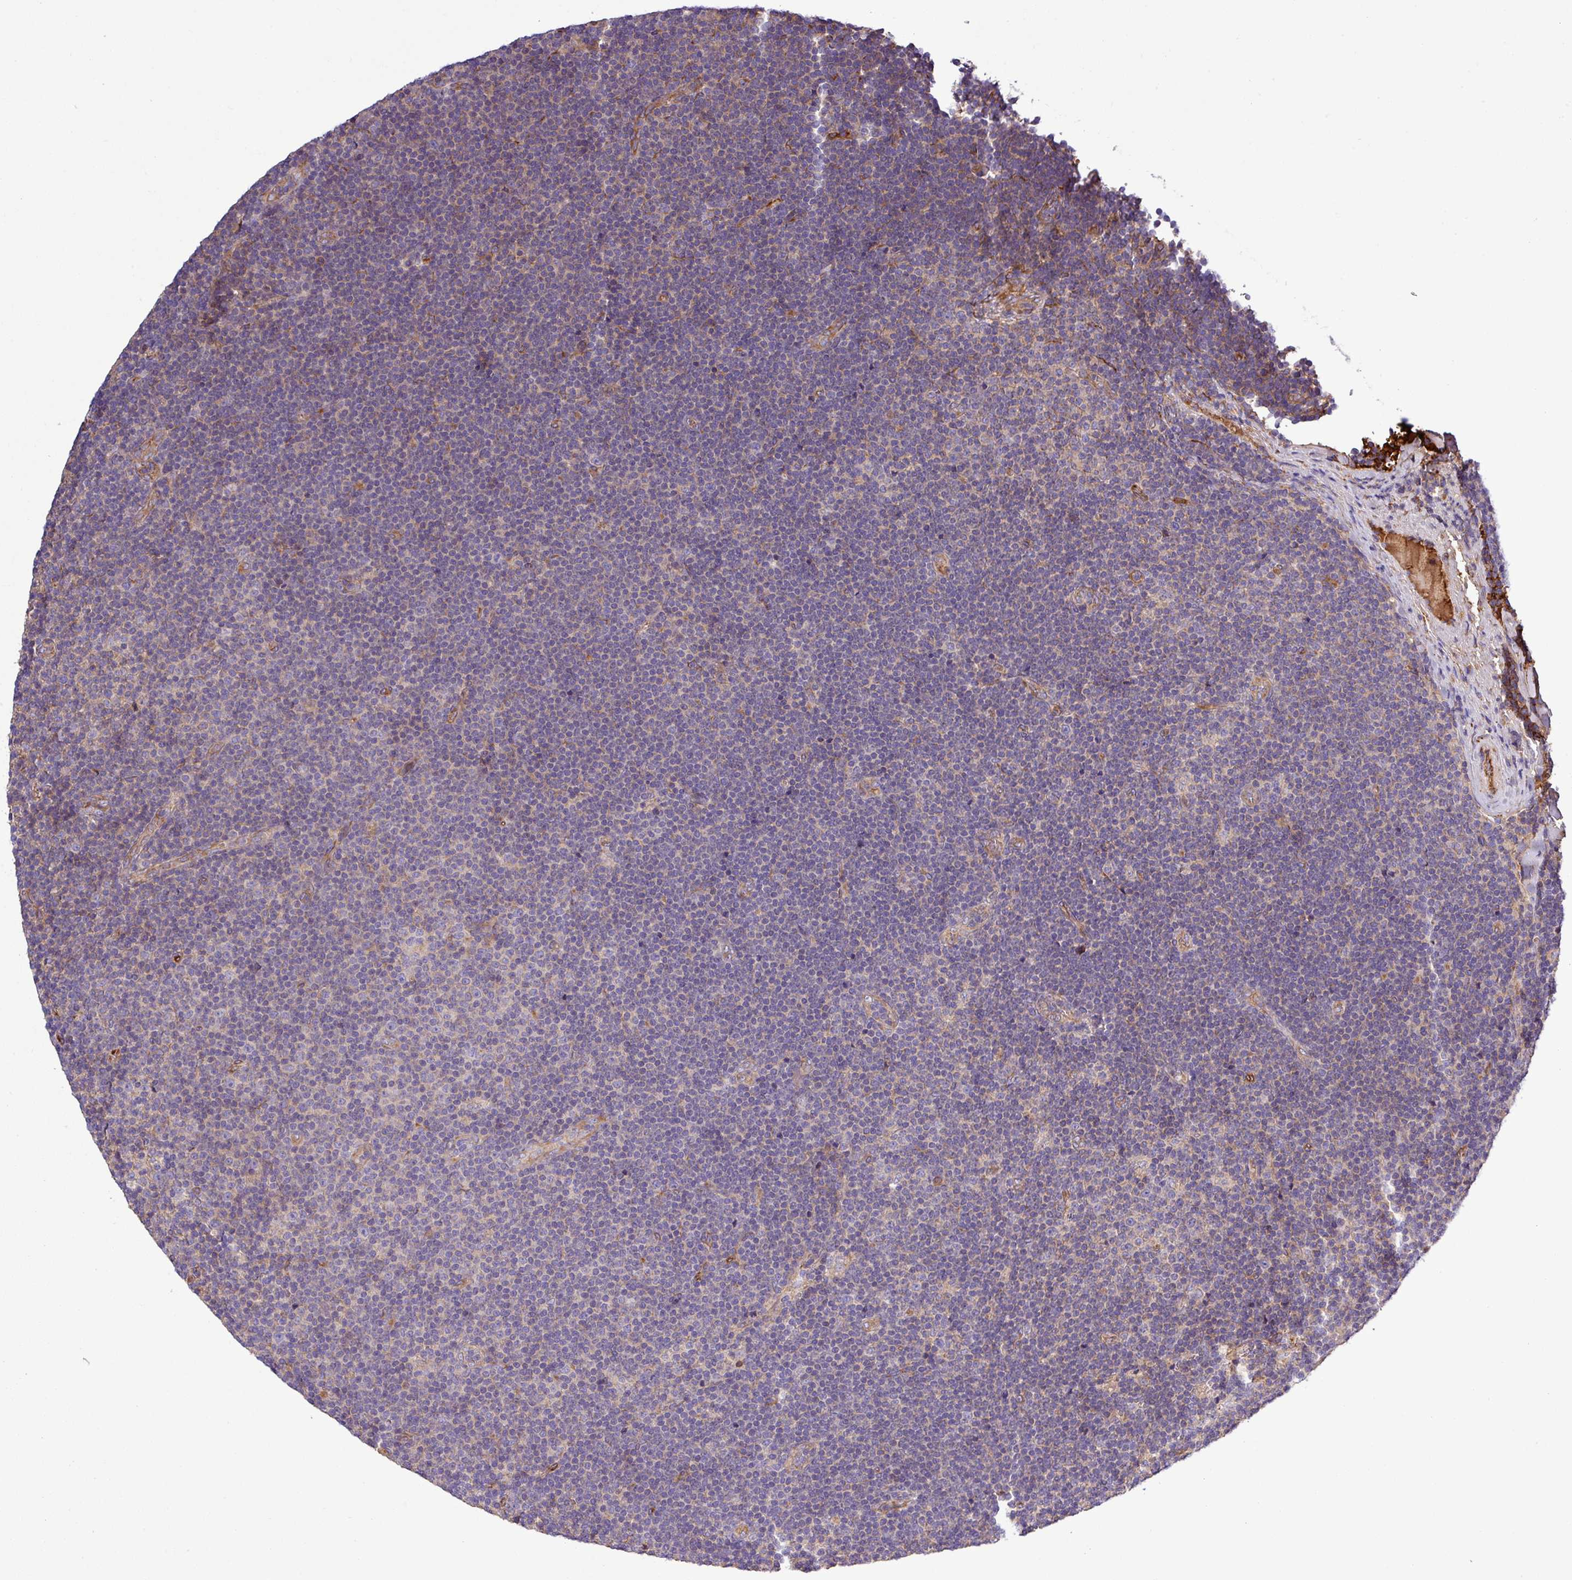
{"staining": {"intensity": "negative", "quantity": "none", "location": "none"}, "tissue": "lymphoma", "cell_type": "Tumor cells", "image_type": "cancer", "snomed": [{"axis": "morphology", "description": "Malignant lymphoma, non-Hodgkin's type, Low grade"}, {"axis": "topography", "description": "Lymph node"}], "caption": "IHC histopathology image of human lymphoma stained for a protein (brown), which demonstrates no staining in tumor cells.", "gene": "CWH43", "patient": {"sex": "male", "age": 48}}